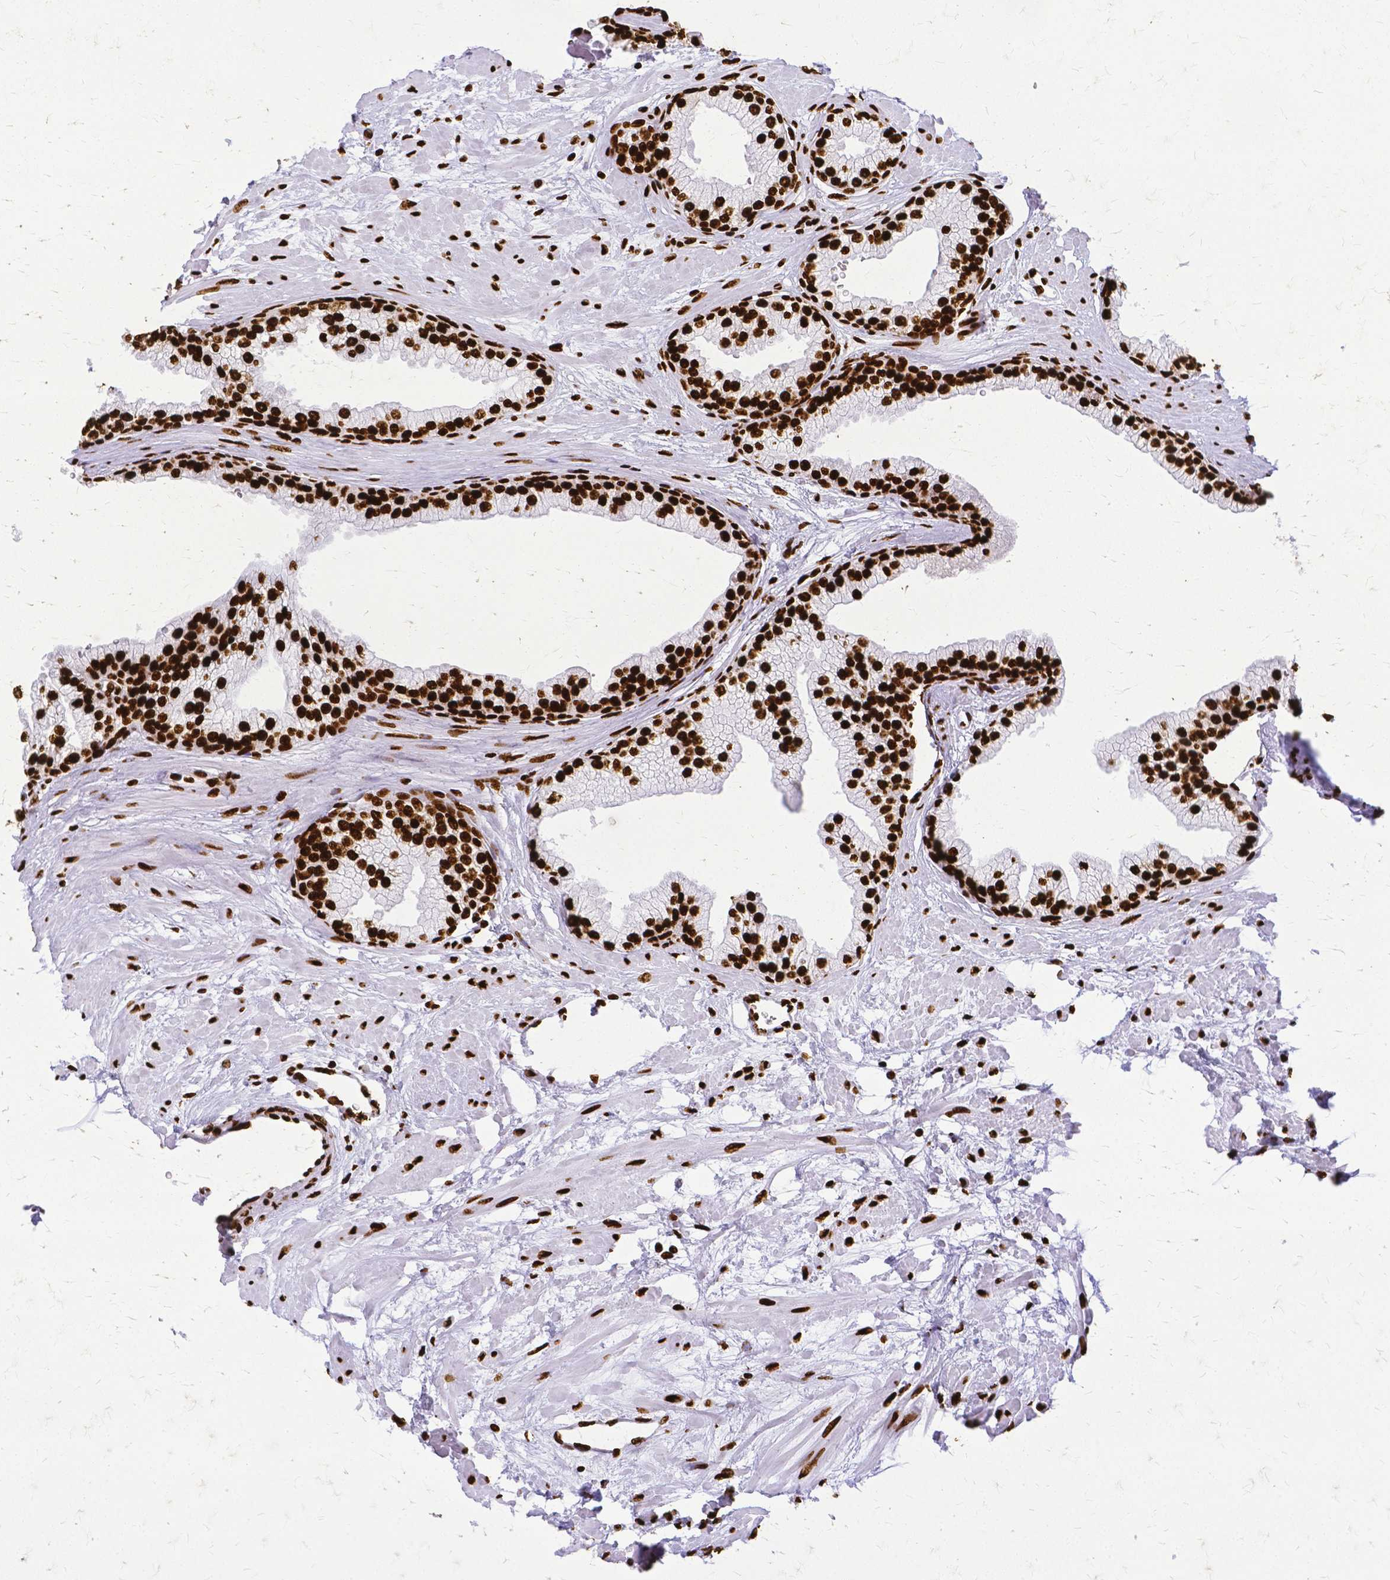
{"staining": {"intensity": "strong", "quantity": ">75%", "location": "nuclear"}, "tissue": "prostate", "cell_type": "Glandular cells", "image_type": "normal", "snomed": [{"axis": "morphology", "description": "Normal tissue, NOS"}, {"axis": "topography", "description": "Prostate"}, {"axis": "topography", "description": "Peripheral nerve tissue"}], "caption": "The immunohistochemical stain highlights strong nuclear positivity in glandular cells of benign prostate. (brown staining indicates protein expression, while blue staining denotes nuclei).", "gene": "SFPQ", "patient": {"sex": "male", "age": 61}}